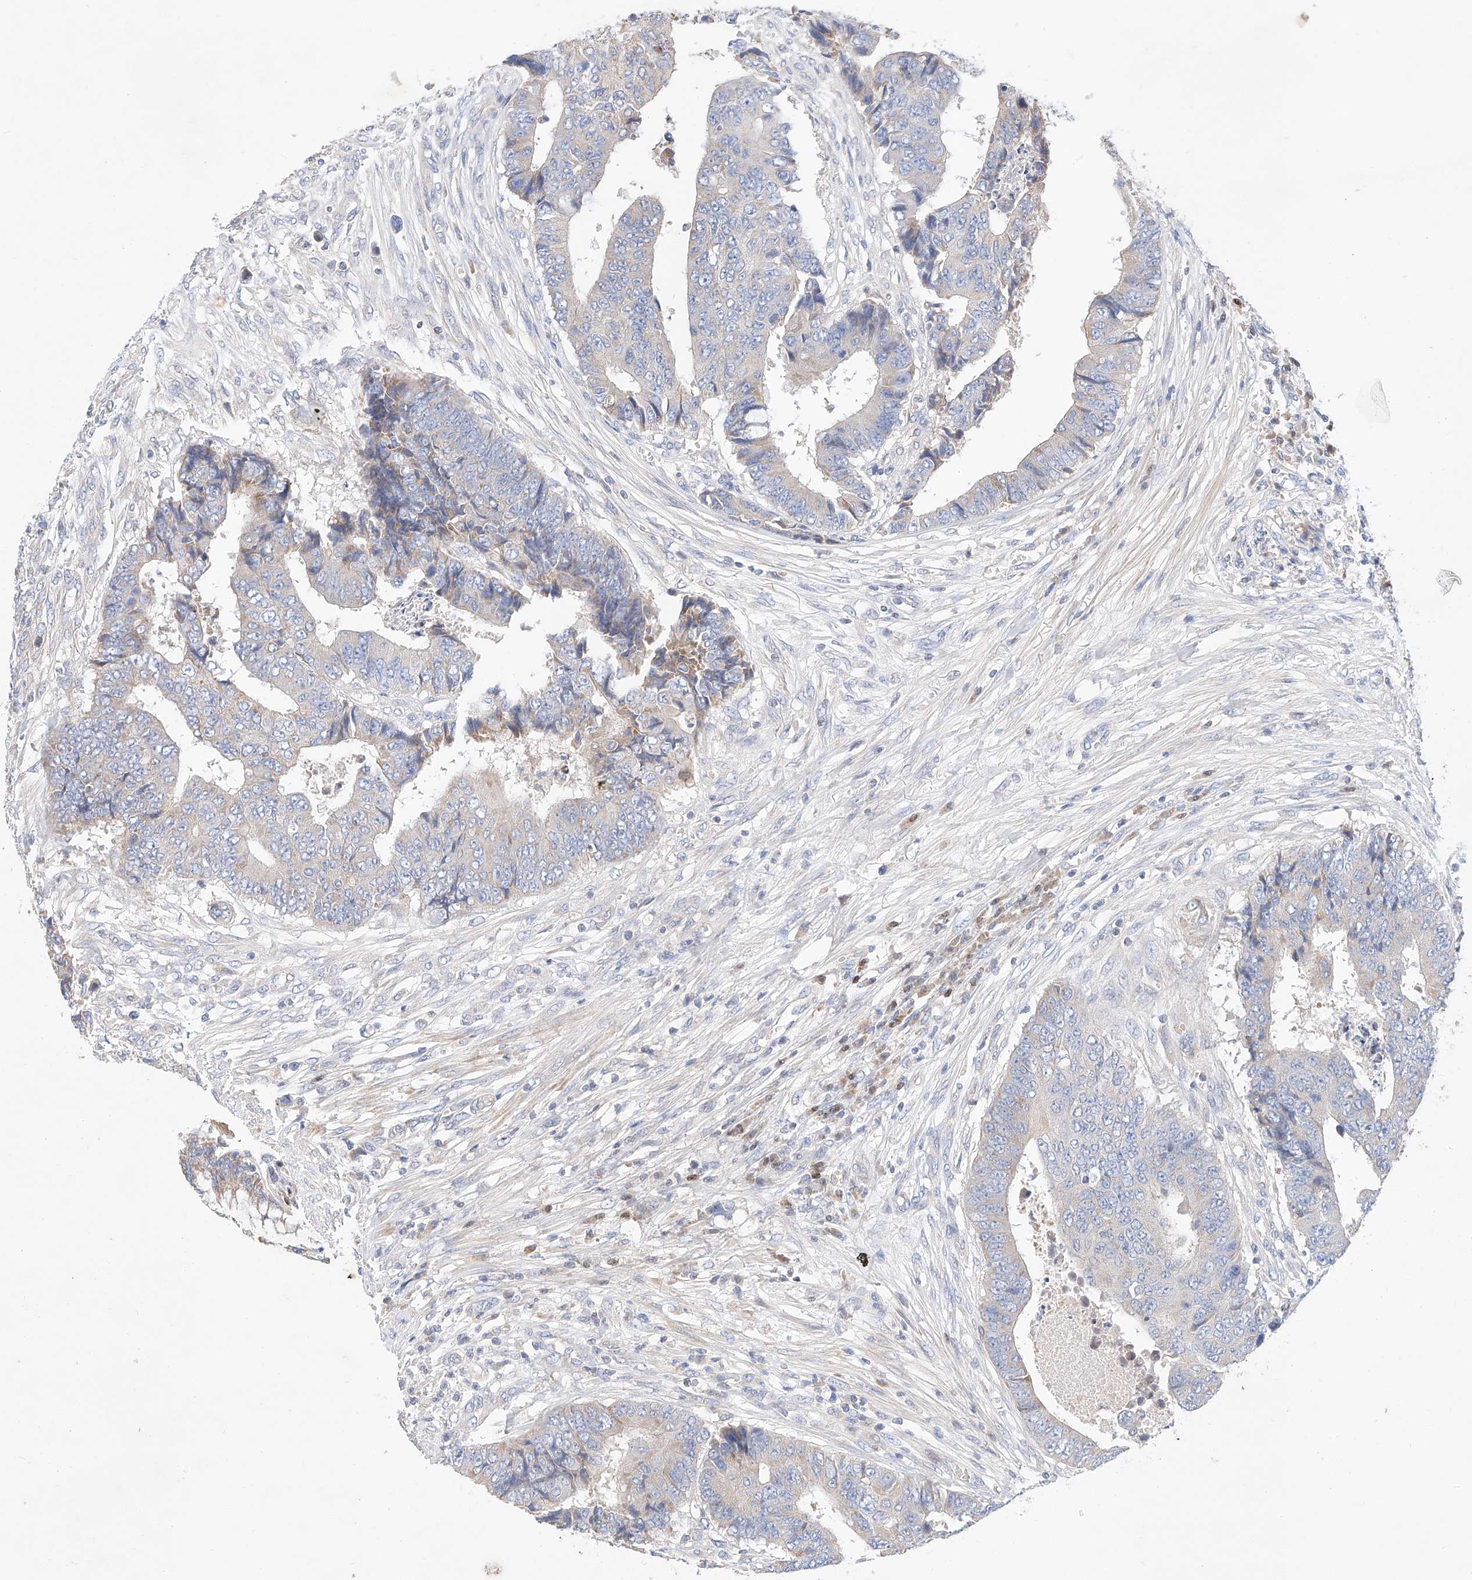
{"staining": {"intensity": "weak", "quantity": "<25%", "location": "cytoplasmic/membranous"}, "tissue": "colorectal cancer", "cell_type": "Tumor cells", "image_type": "cancer", "snomed": [{"axis": "morphology", "description": "Adenocarcinoma, NOS"}, {"axis": "topography", "description": "Rectum"}], "caption": "Colorectal cancer was stained to show a protein in brown. There is no significant expression in tumor cells.", "gene": "C6orf118", "patient": {"sex": "male", "age": 84}}